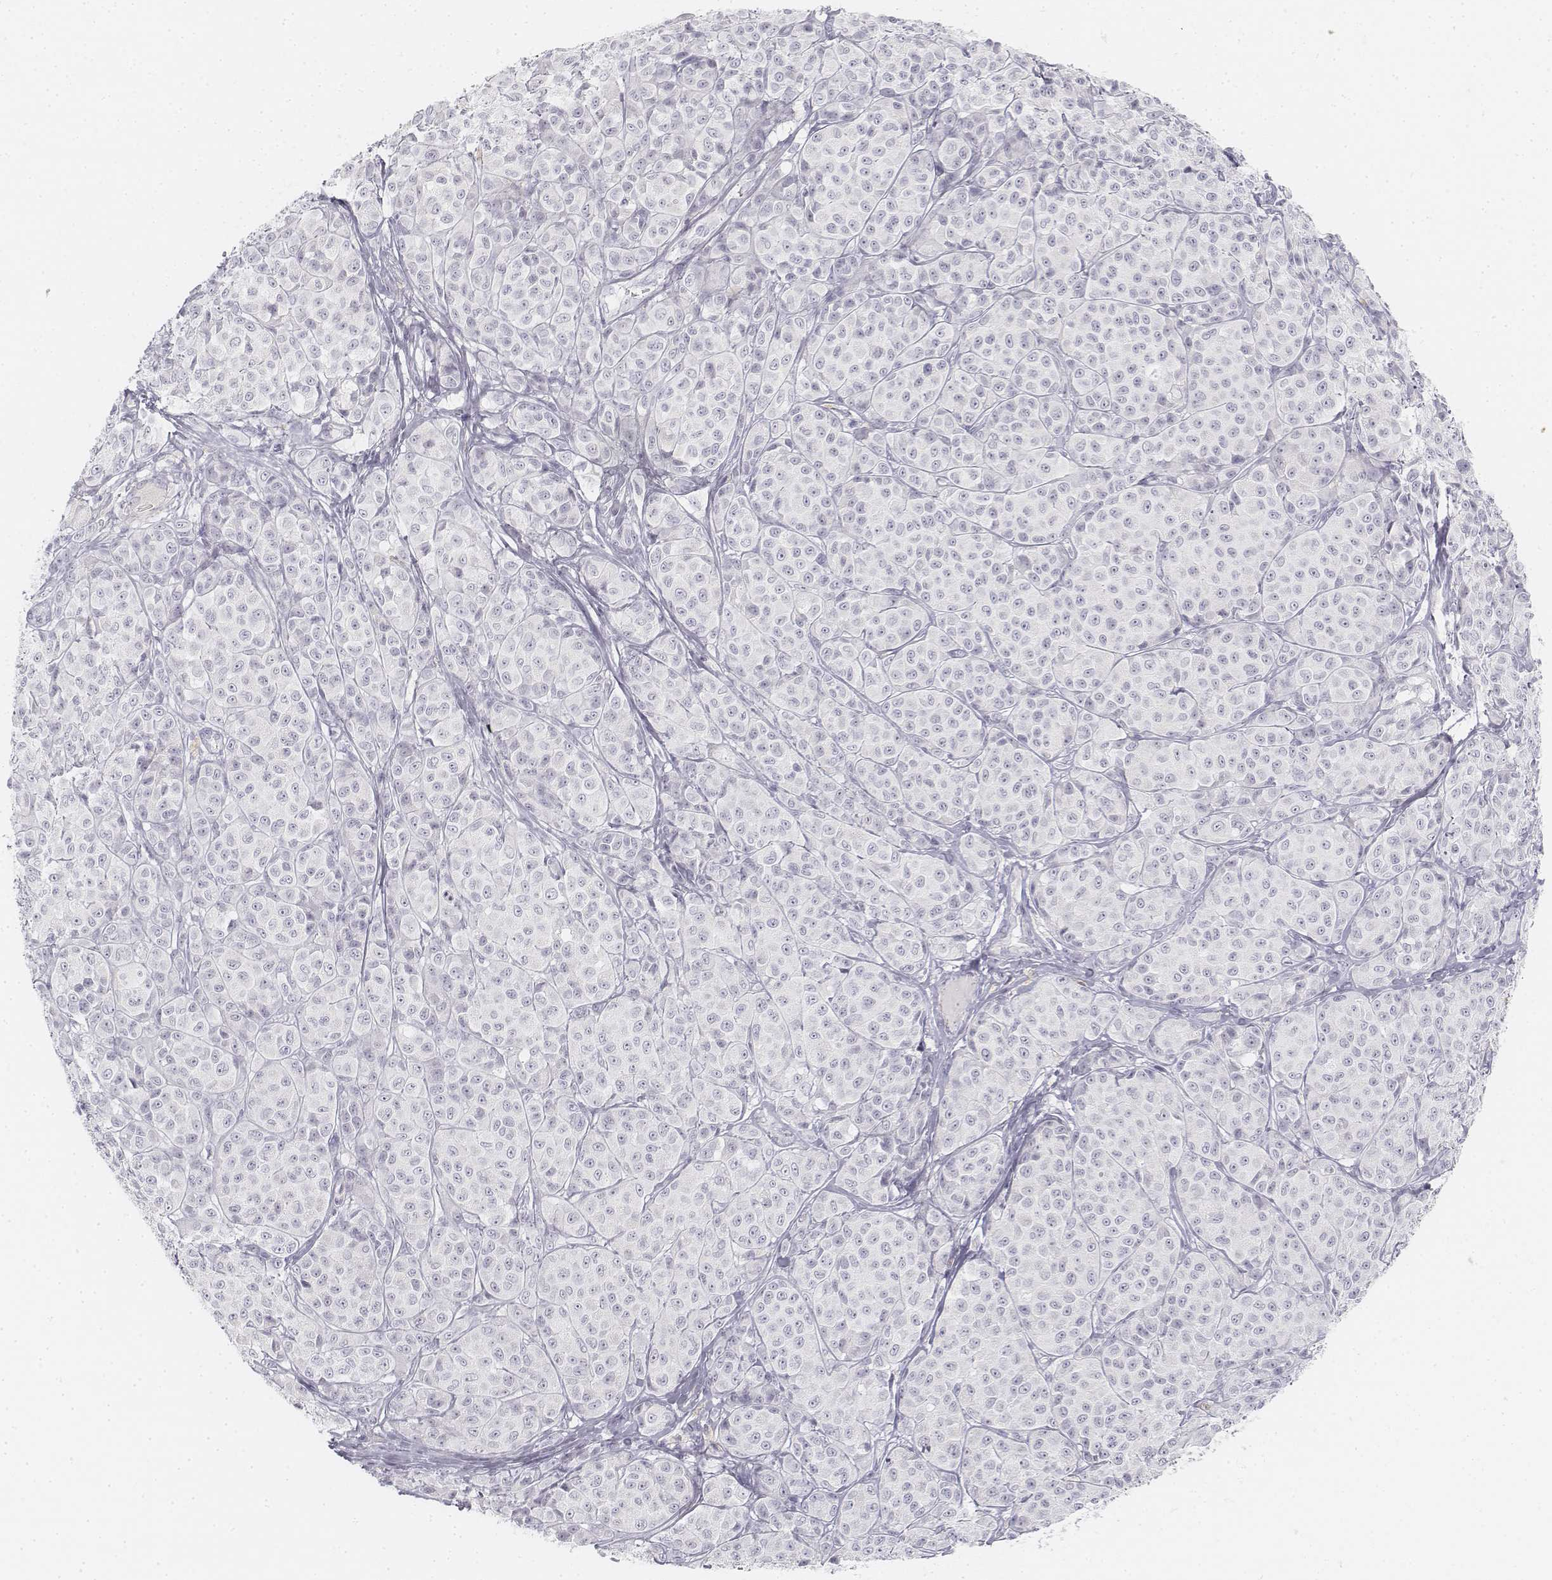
{"staining": {"intensity": "negative", "quantity": "none", "location": "none"}, "tissue": "melanoma", "cell_type": "Tumor cells", "image_type": "cancer", "snomed": [{"axis": "morphology", "description": "Malignant melanoma, NOS"}, {"axis": "topography", "description": "Skin"}], "caption": "Image shows no protein expression in tumor cells of malignant melanoma tissue.", "gene": "KRT25", "patient": {"sex": "male", "age": 89}}